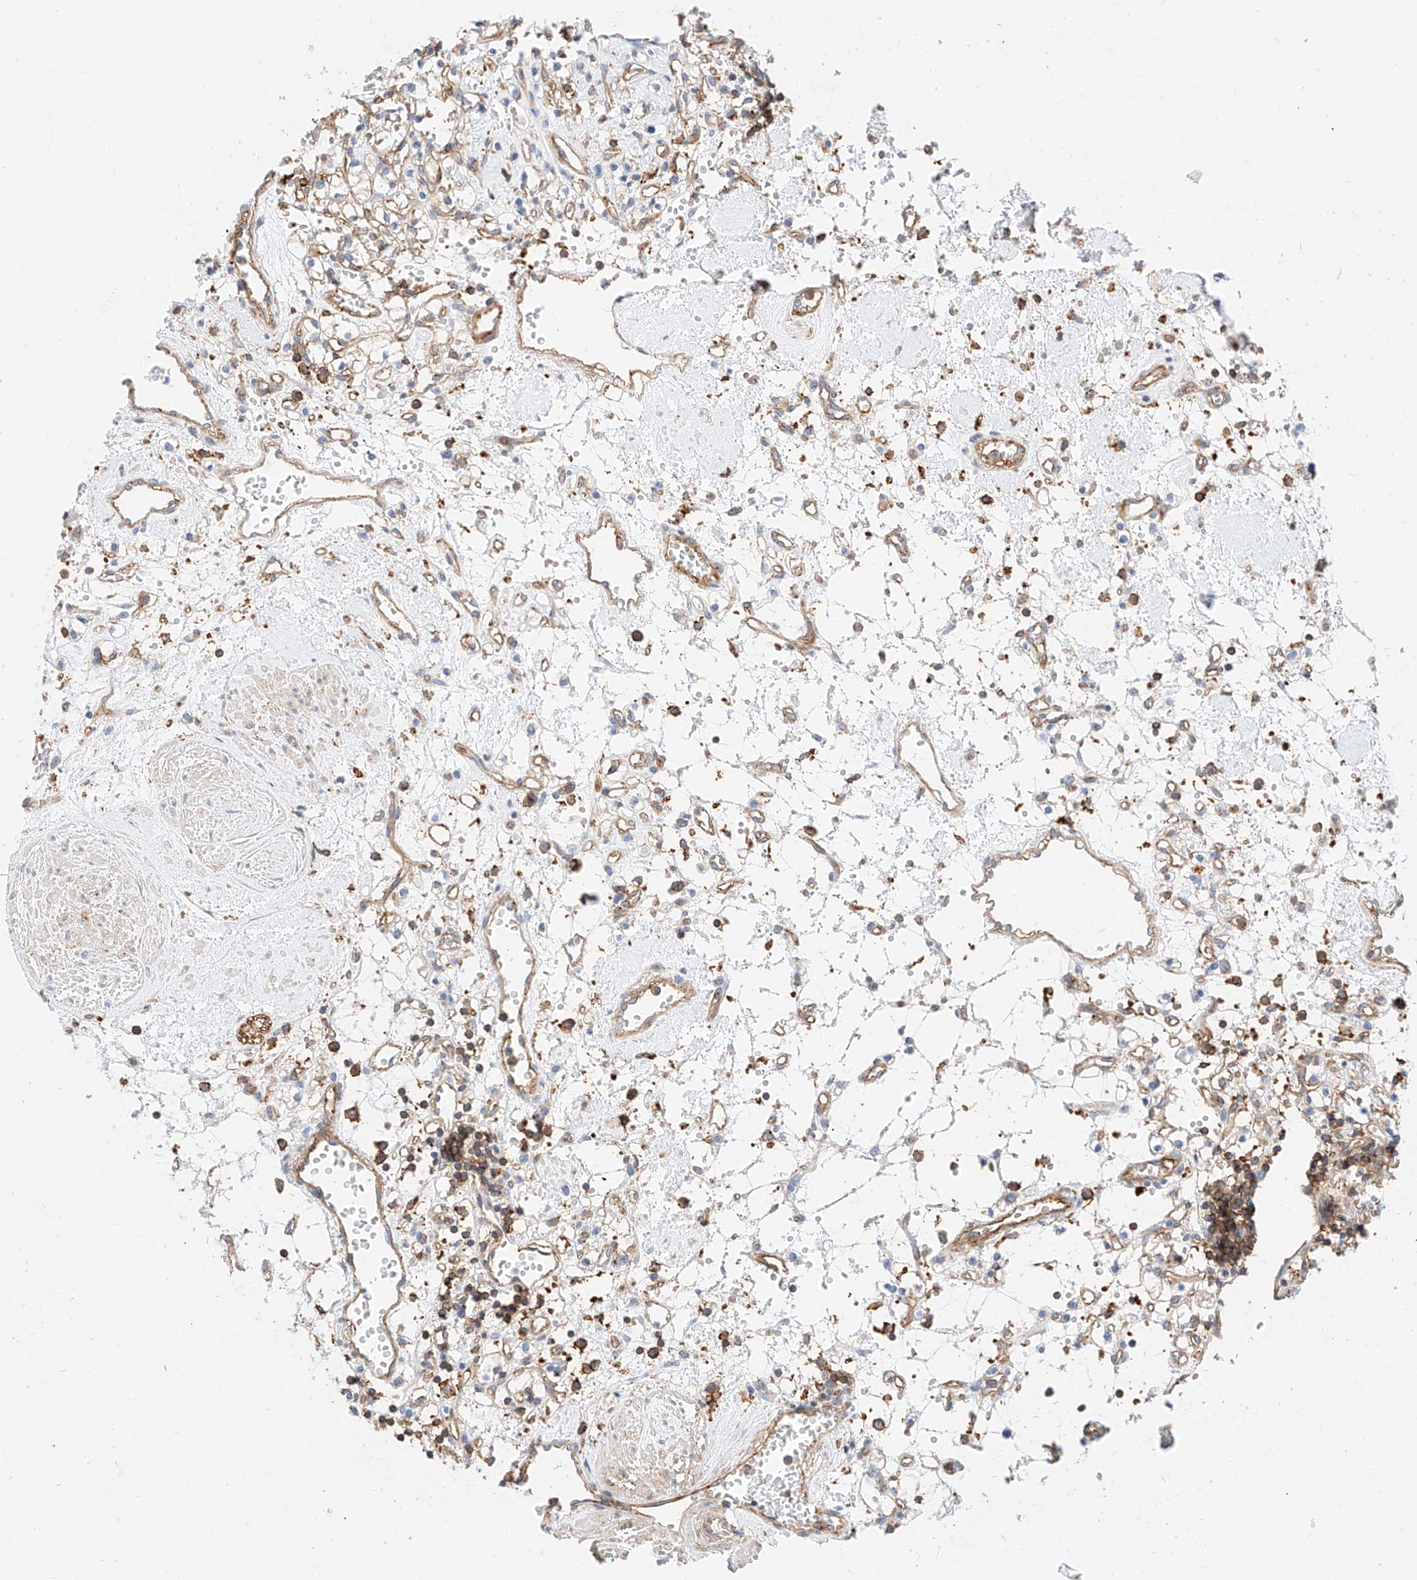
{"staining": {"intensity": "negative", "quantity": "none", "location": "none"}, "tissue": "renal cancer", "cell_type": "Tumor cells", "image_type": "cancer", "snomed": [{"axis": "morphology", "description": "Adenocarcinoma, NOS"}, {"axis": "topography", "description": "Kidney"}], "caption": "Tumor cells are negative for protein expression in human renal cancer (adenocarcinoma). (IHC, brightfield microscopy, high magnification).", "gene": "HAUS4", "patient": {"sex": "female", "age": 59}}